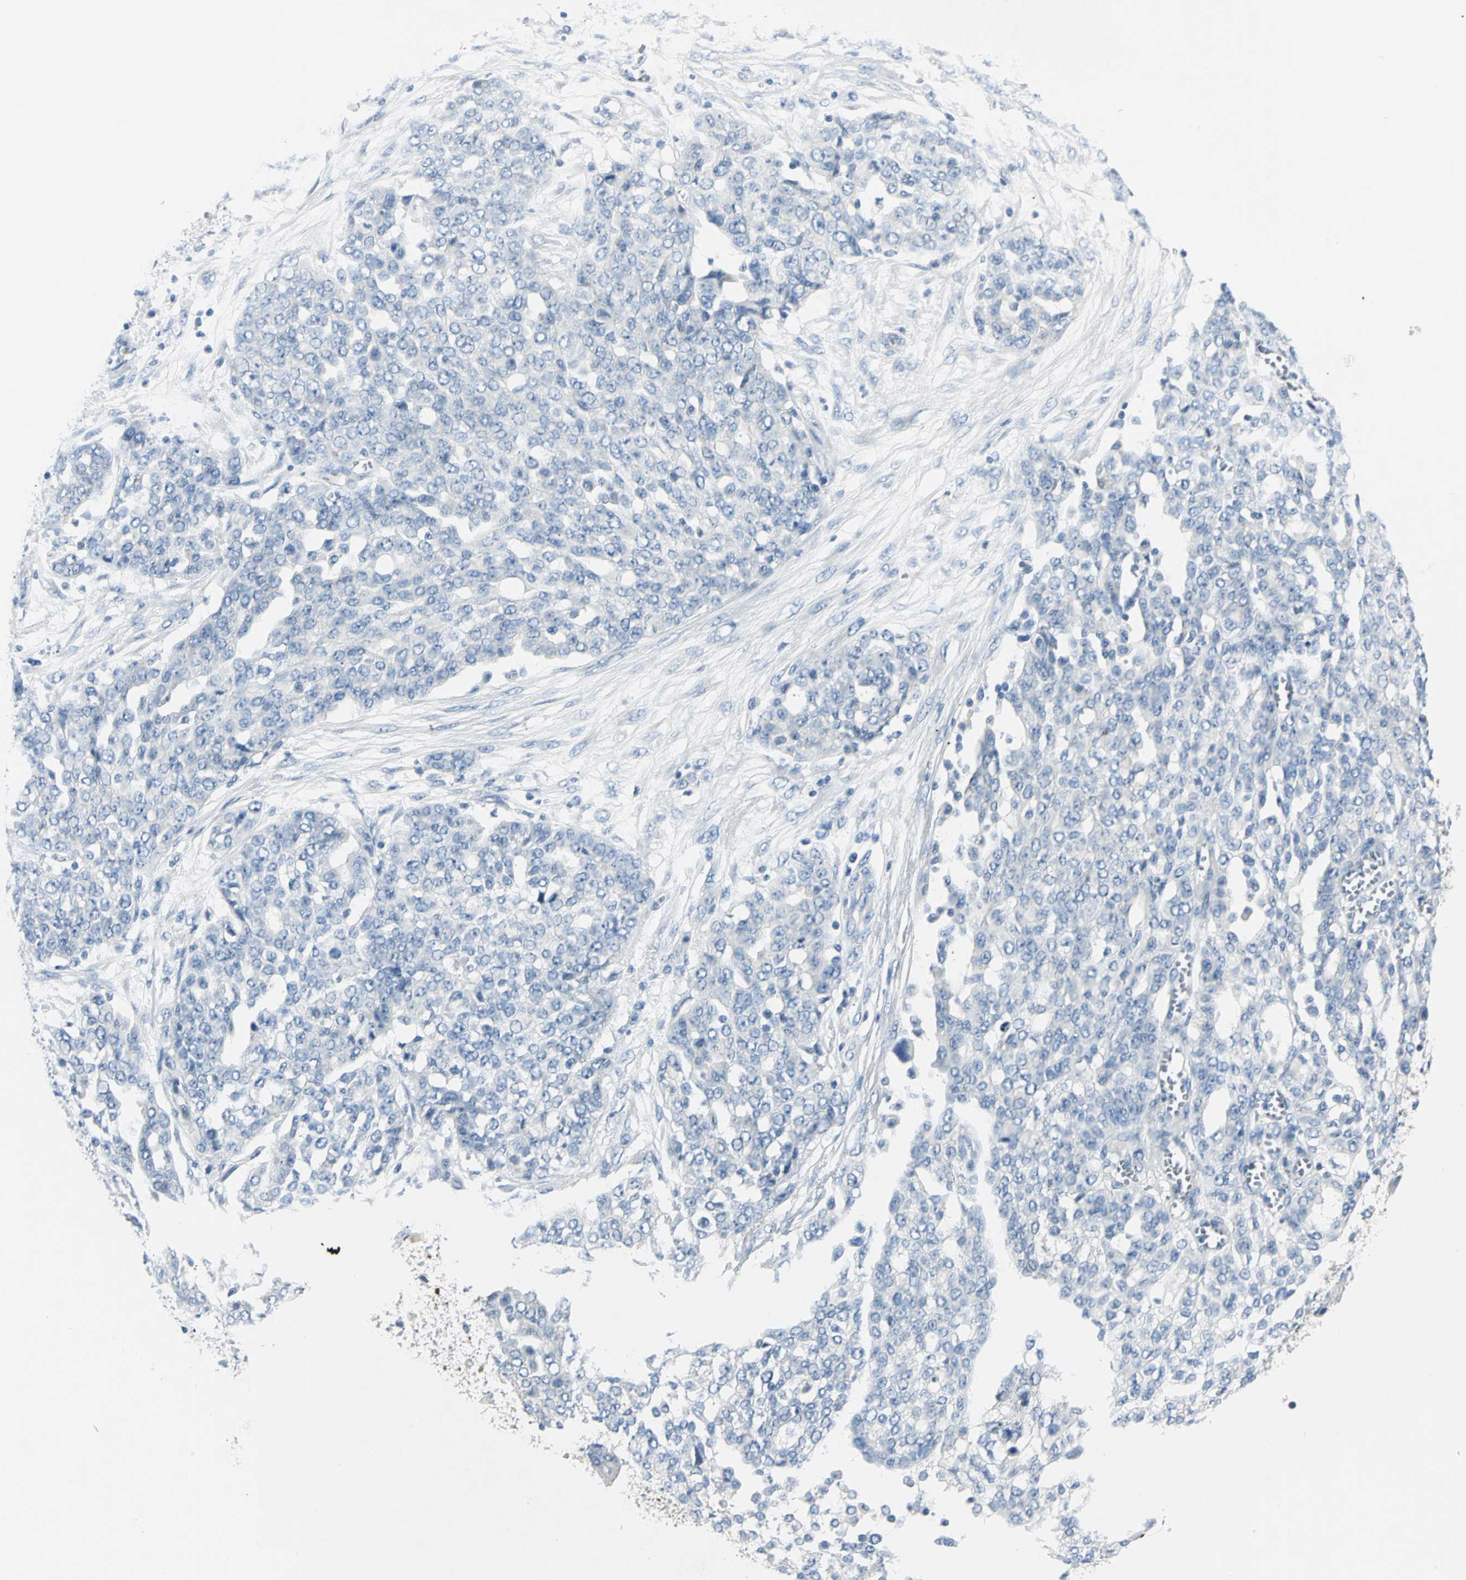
{"staining": {"intensity": "negative", "quantity": "none", "location": "none"}, "tissue": "ovarian cancer", "cell_type": "Tumor cells", "image_type": "cancer", "snomed": [{"axis": "morphology", "description": "Cystadenocarcinoma, serous, NOS"}, {"axis": "topography", "description": "Soft tissue"}, {"axis": "topography", "description": "Ovary"}], "caption": "Immunohistochemistry (IHC) image of human ovarian cancer stained for a protein (brown), which shows no positivity in tumor cells. (DAB (3,3'-diaminobenzidine) IHC, high magnification).", "gene": "RIPOR1", "patient": {"sex": "female", "age": 57}}